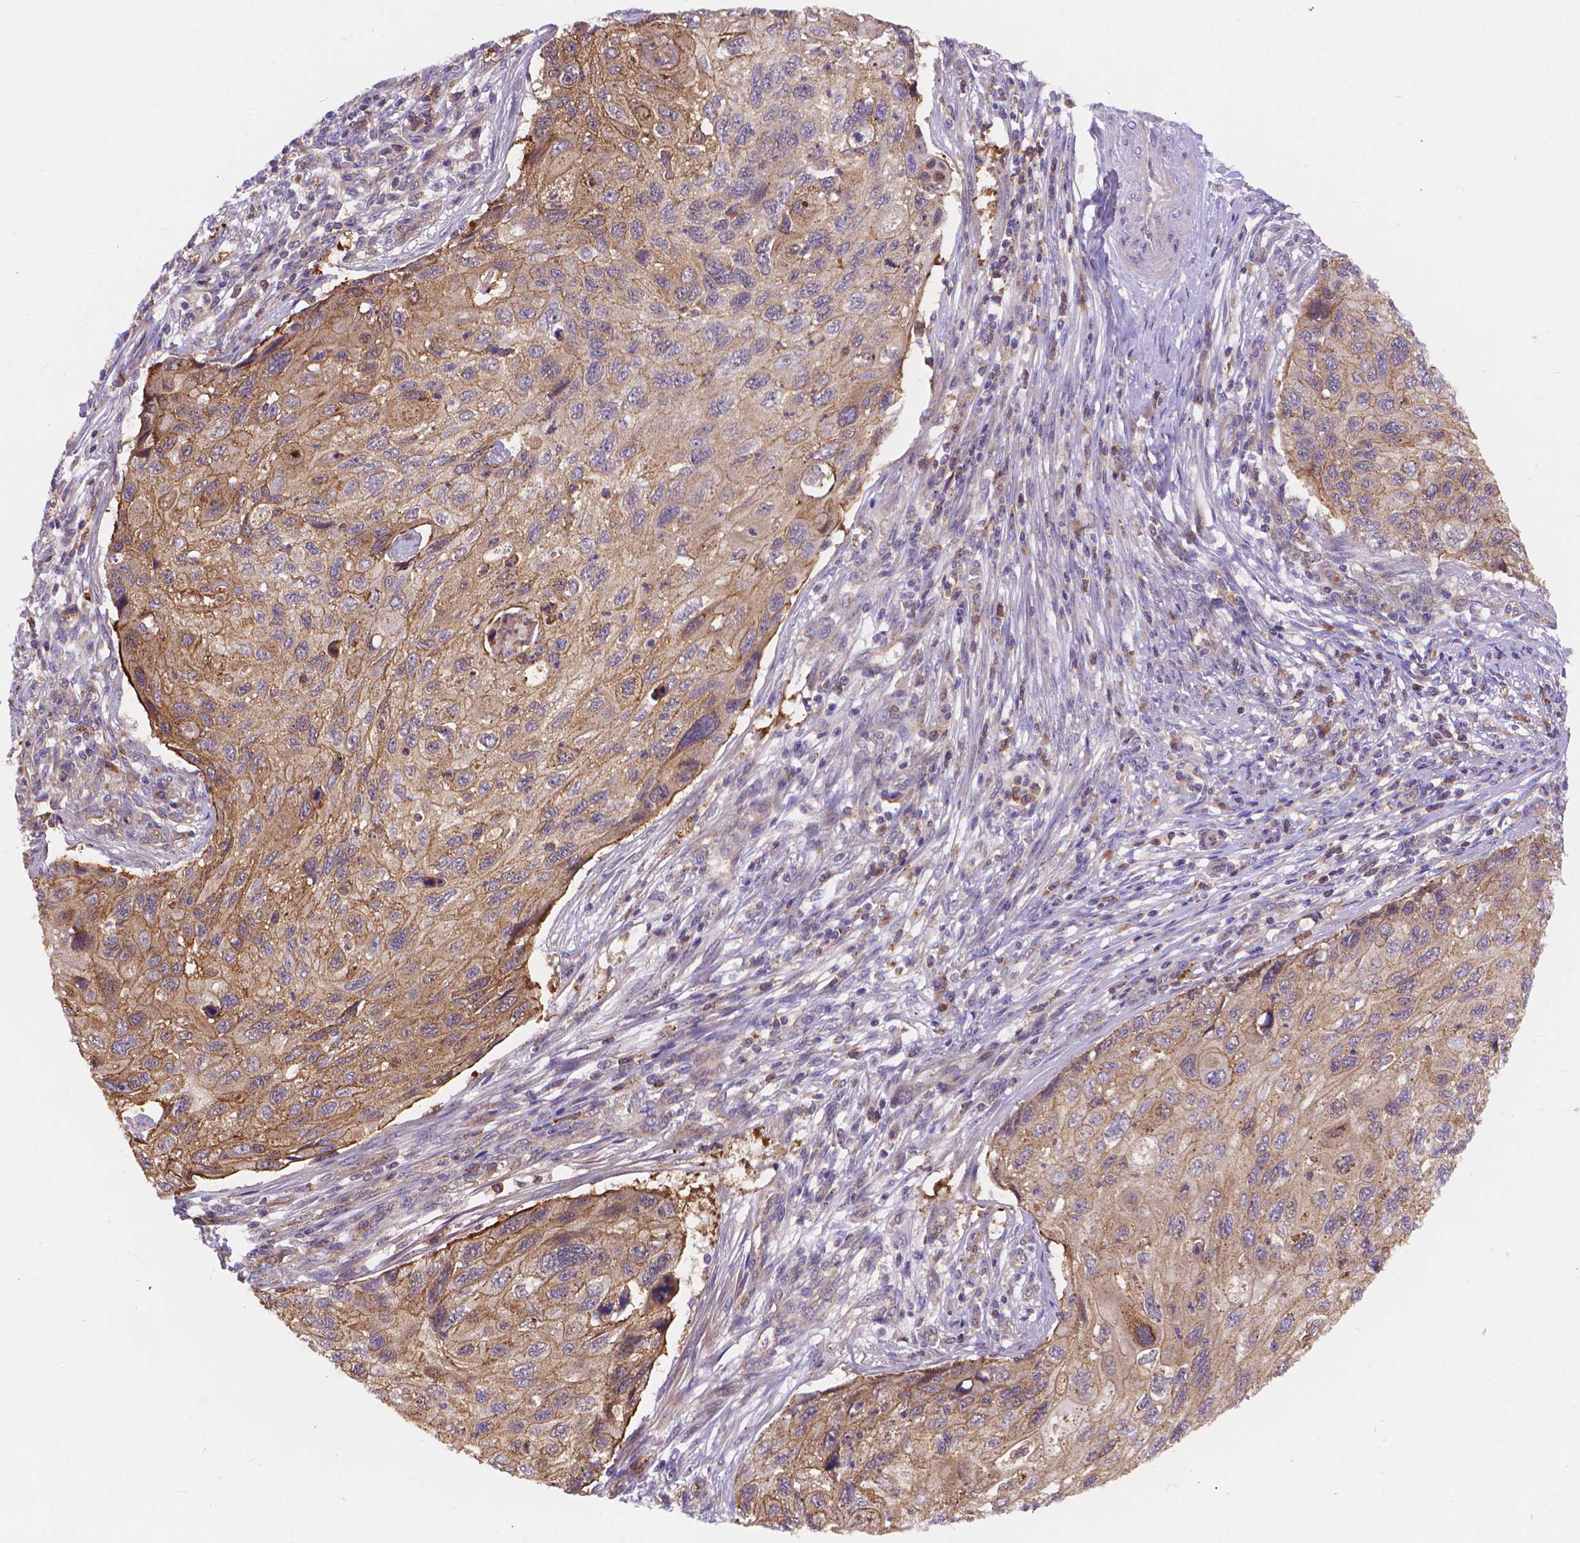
{"staining": {"intensity": "weak", "quantity": ">75%", "location": "cytoplasmic/membranous"}, "tissue": "cervical cancer", "cell_type": "Tumor cells", "image_type": "cancer", "snomed": [{"axis": "morphology", "description": "Squamous cell carcinoma, NOS"}, {"axis": "topography", "description": "Cervix"}], "caption": "Approximately >75% of tumor cells in human cervical squamous cell carcinoma show weak cytoplasmic/membranous protein staining as visualized by brown immunohistochemical staining.", "gene": "ARAP1", "patient": {"sex": "female", "age": 70}}